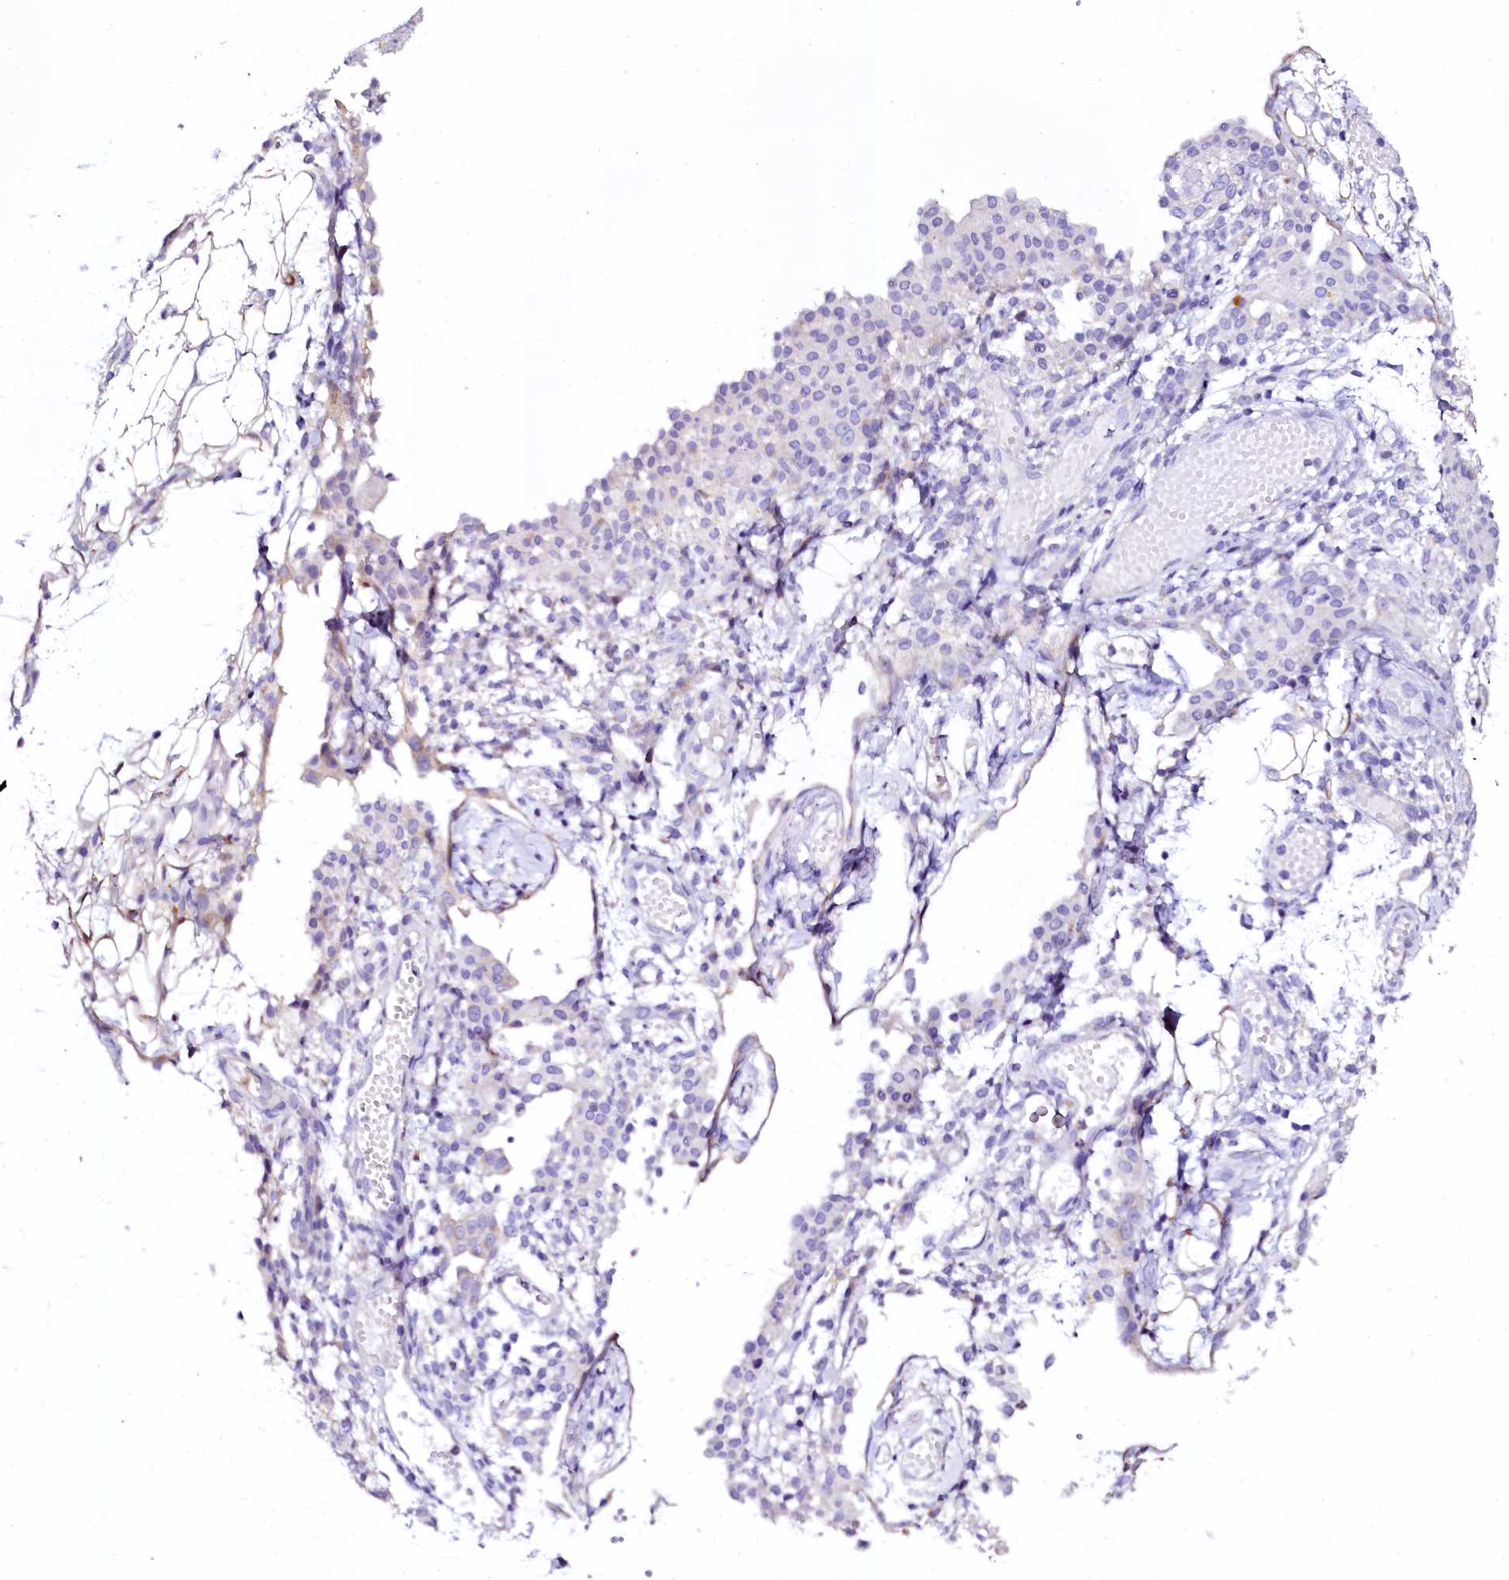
{"staining": {"intensity": "negative", "quantity": "none", "location": "none"}, "tissue": "ovarian cancer", "cell_type": "Tumor cells", "image_type": "cancer", "snomed": [{"axis": "morphology", "description": "Carcinoma, endometroid"}, {"axis": "topography", "description": "Ovary"}], "caption": "Immunohistochemistry (IHC) micrograph of ovarian cancer stained for a protein (brown), which reveals no expression in tumor cells.", "gene": "NAA16", "patient": {"sex": "female", "age": 42}}